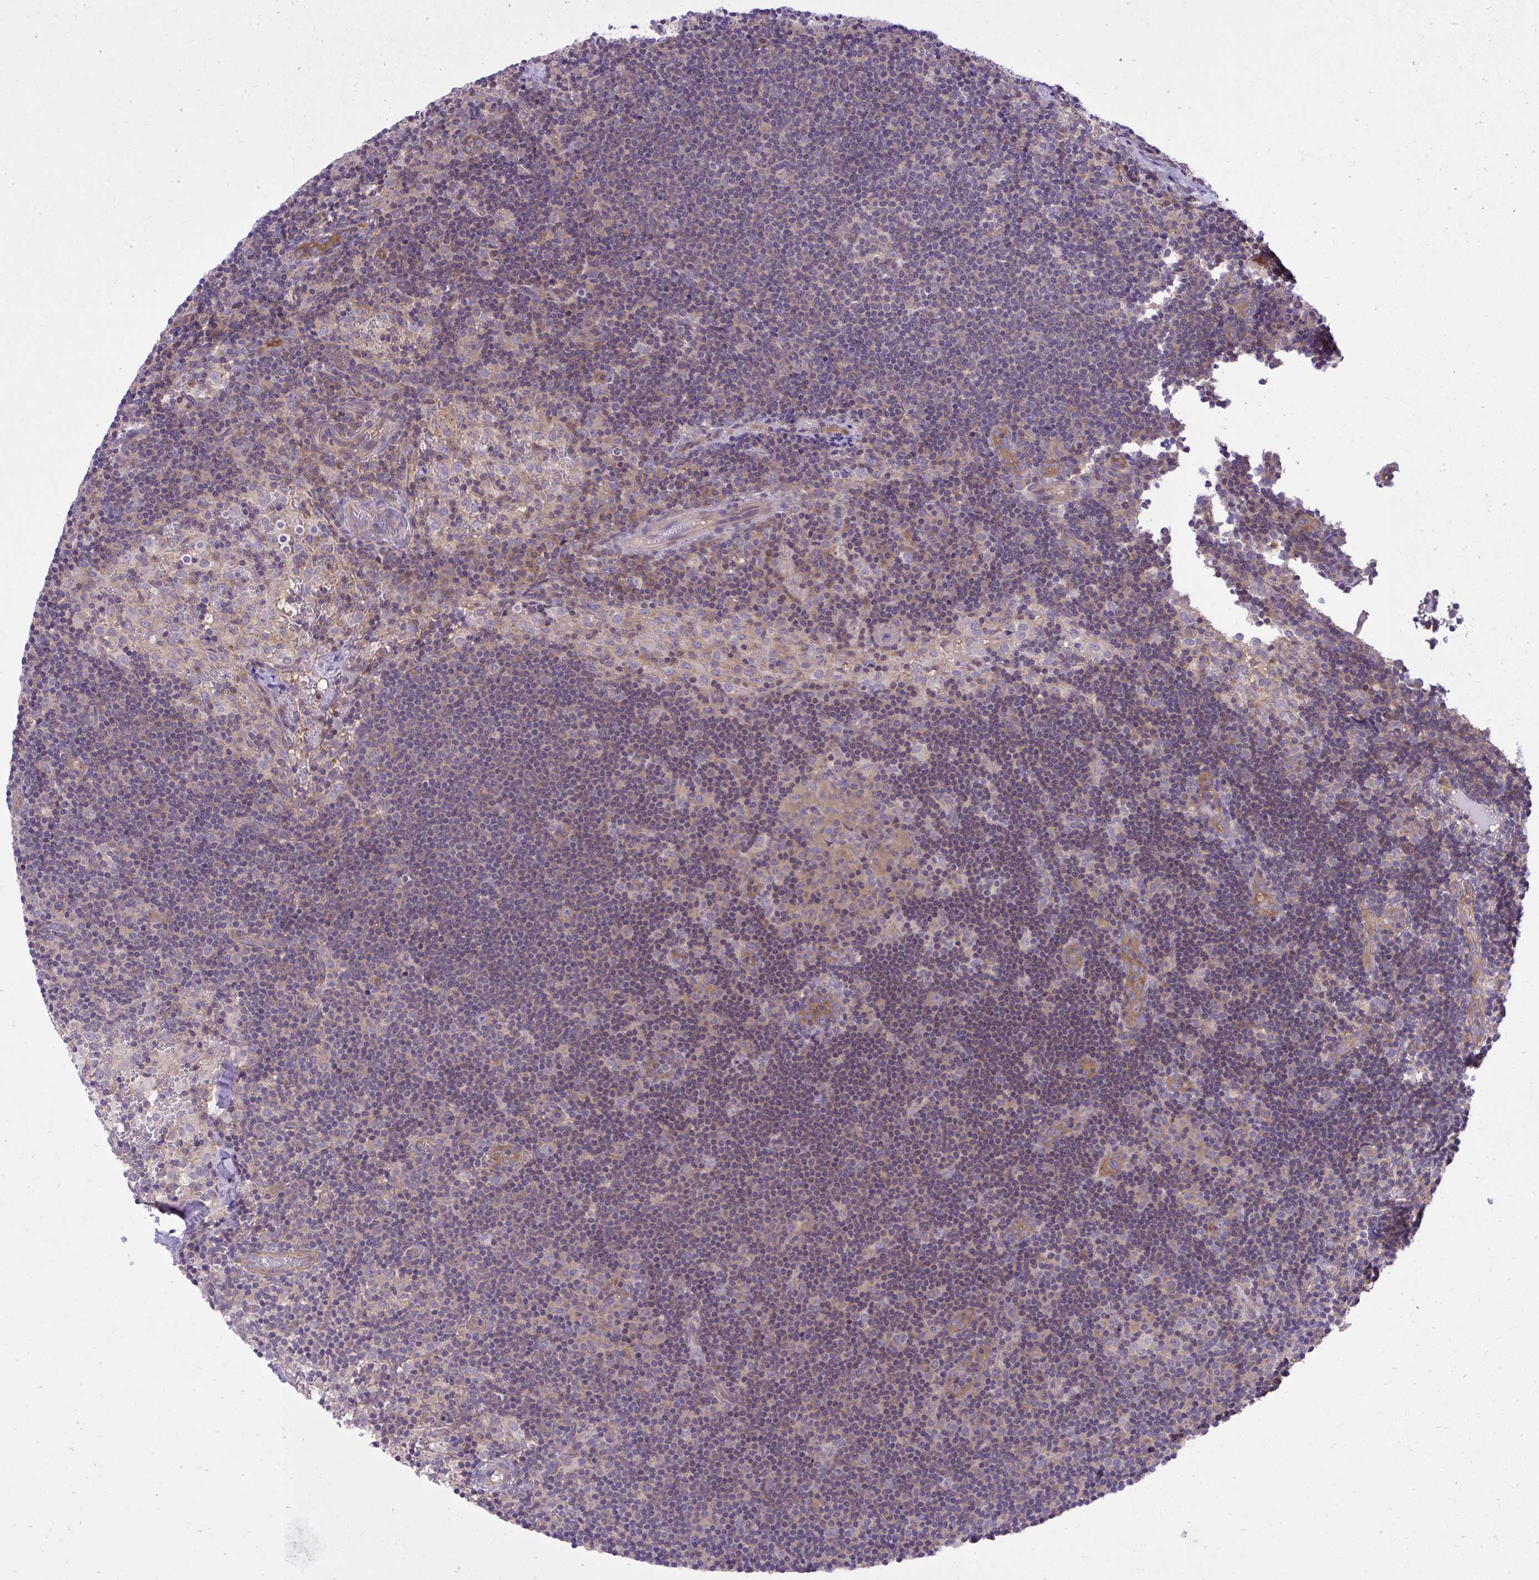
{"staining": {"intensity": "moderate", "quantity": ">75%", "location": "cytoplasmic/membranous"}, "tissue": "lymph node", "cell_type": "Germinal center cells", "image_type": "normal", "snomed": [{"axis": "morphology", "description": "Normal tissue, NOS"}, {"axis": "topography", "description": "Lymph node"}], "caption": "DAB (3,3'-diaminobenzidine) immunohistochemical staining of benign lymph node displays moderate cytoplasmic/membranous protein positivity in about >75% of germinal center cells. (brown staining indicates protein expression, while blue staining denotes nuclei).", "gene": "PPP5C", "patient": {"sex": "female", "age": 45}}